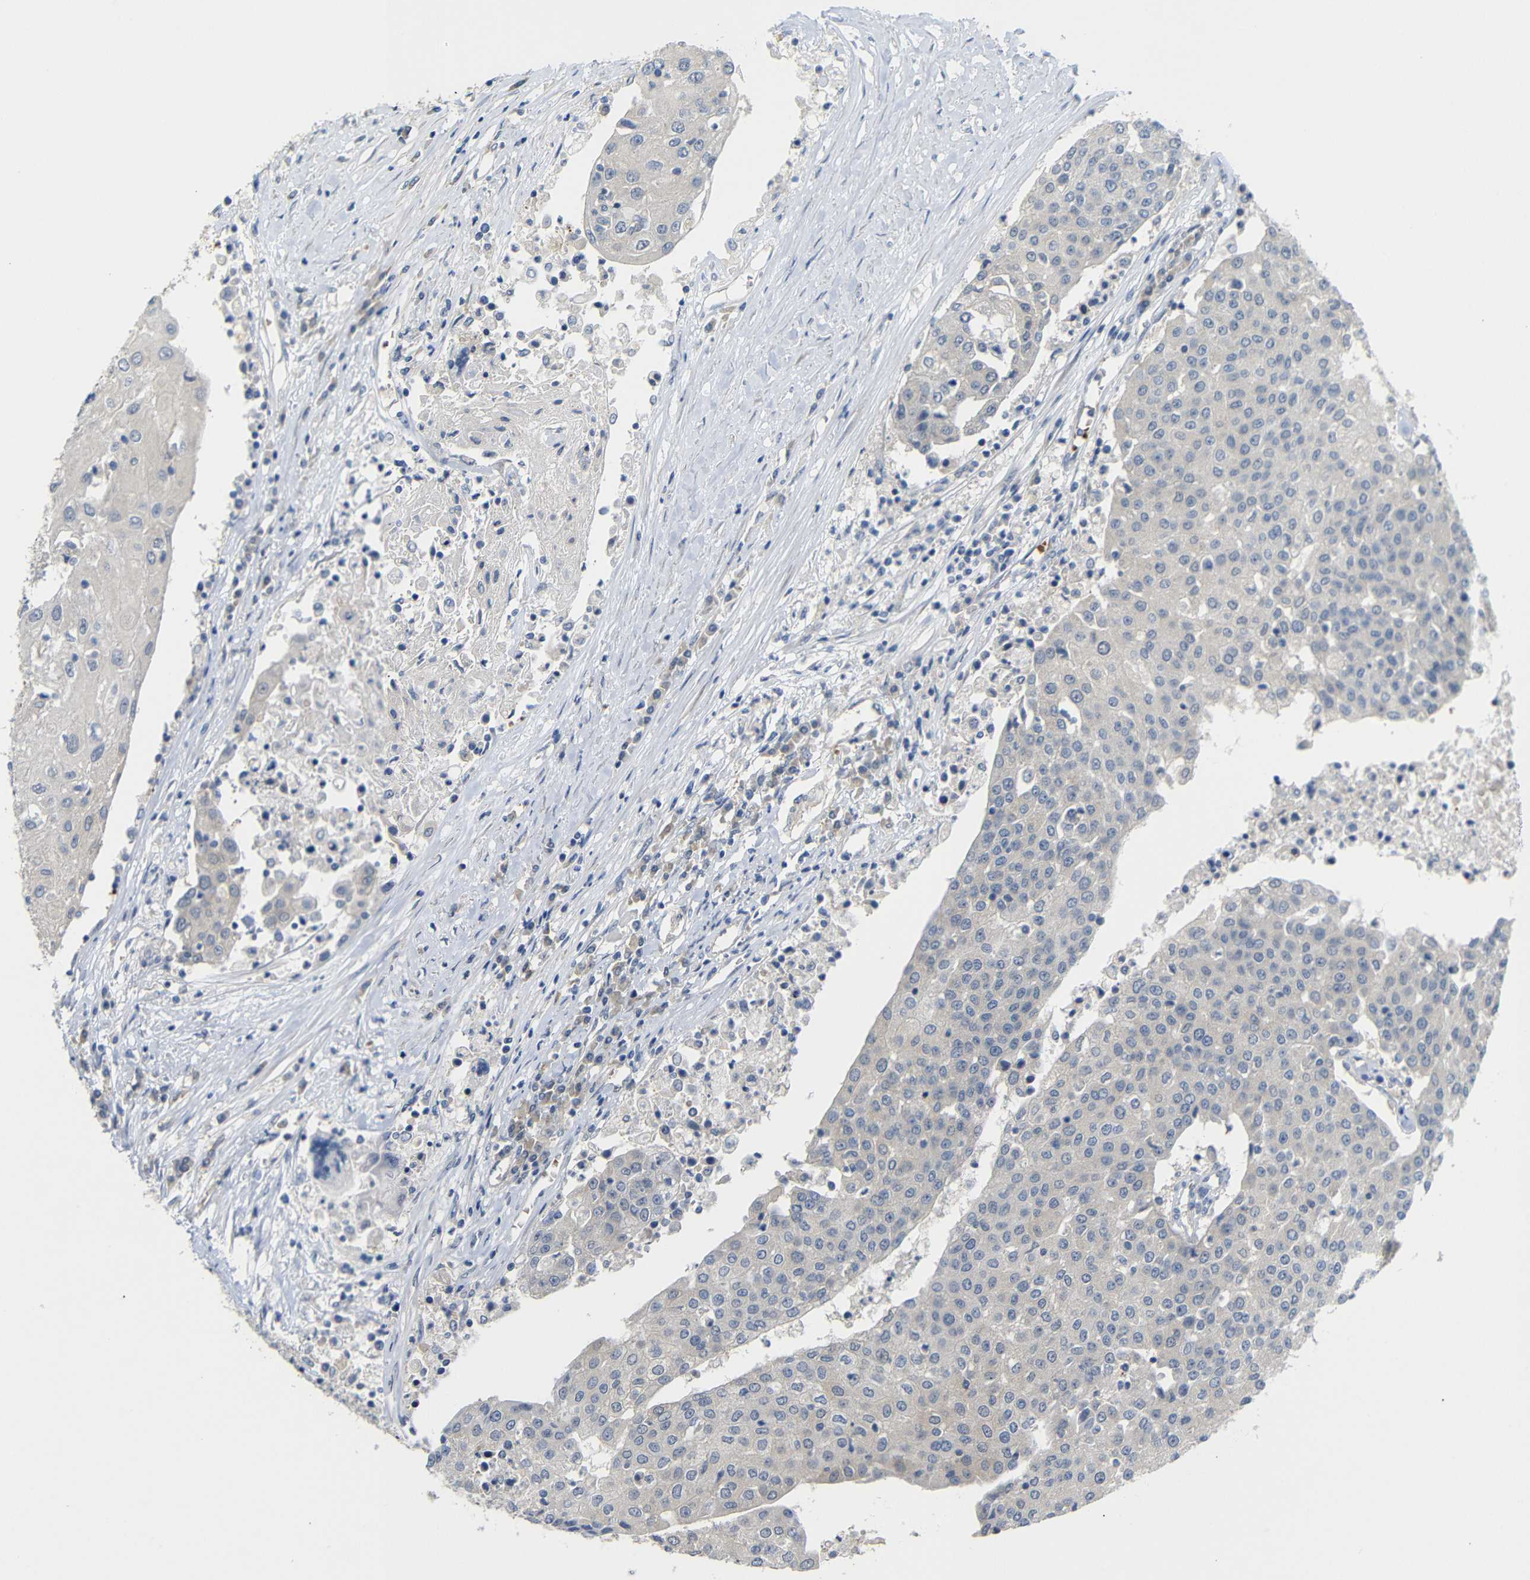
{"staining": {"intensity": "weak", "quantity": "25%-75%", "location": "cytoplasmic/membranous"}, "tissue": "urothelial cancer", "cell_type": "Tumor cells", "image_type": "cancer", "snomed": [{"axis": "morphology", "description": "Urothelial carcinoma, High grade"}, {"axis": "topography", "description": "Urinary bladder"}], "caption": "IHC (DAB (3,3'-diaminobenzidine)) staining of human high-grade urothelial carcinoma shows weak cytoplasmic/membranous protein positivity in approximately 25%-75% of tumor cells. (DAB (3,3'-diaminobenzidine) IHC with brightfield microscopy, high magnification).", "gene": "TBC1D32", "patient": {"sex": "female", "age": 85}}